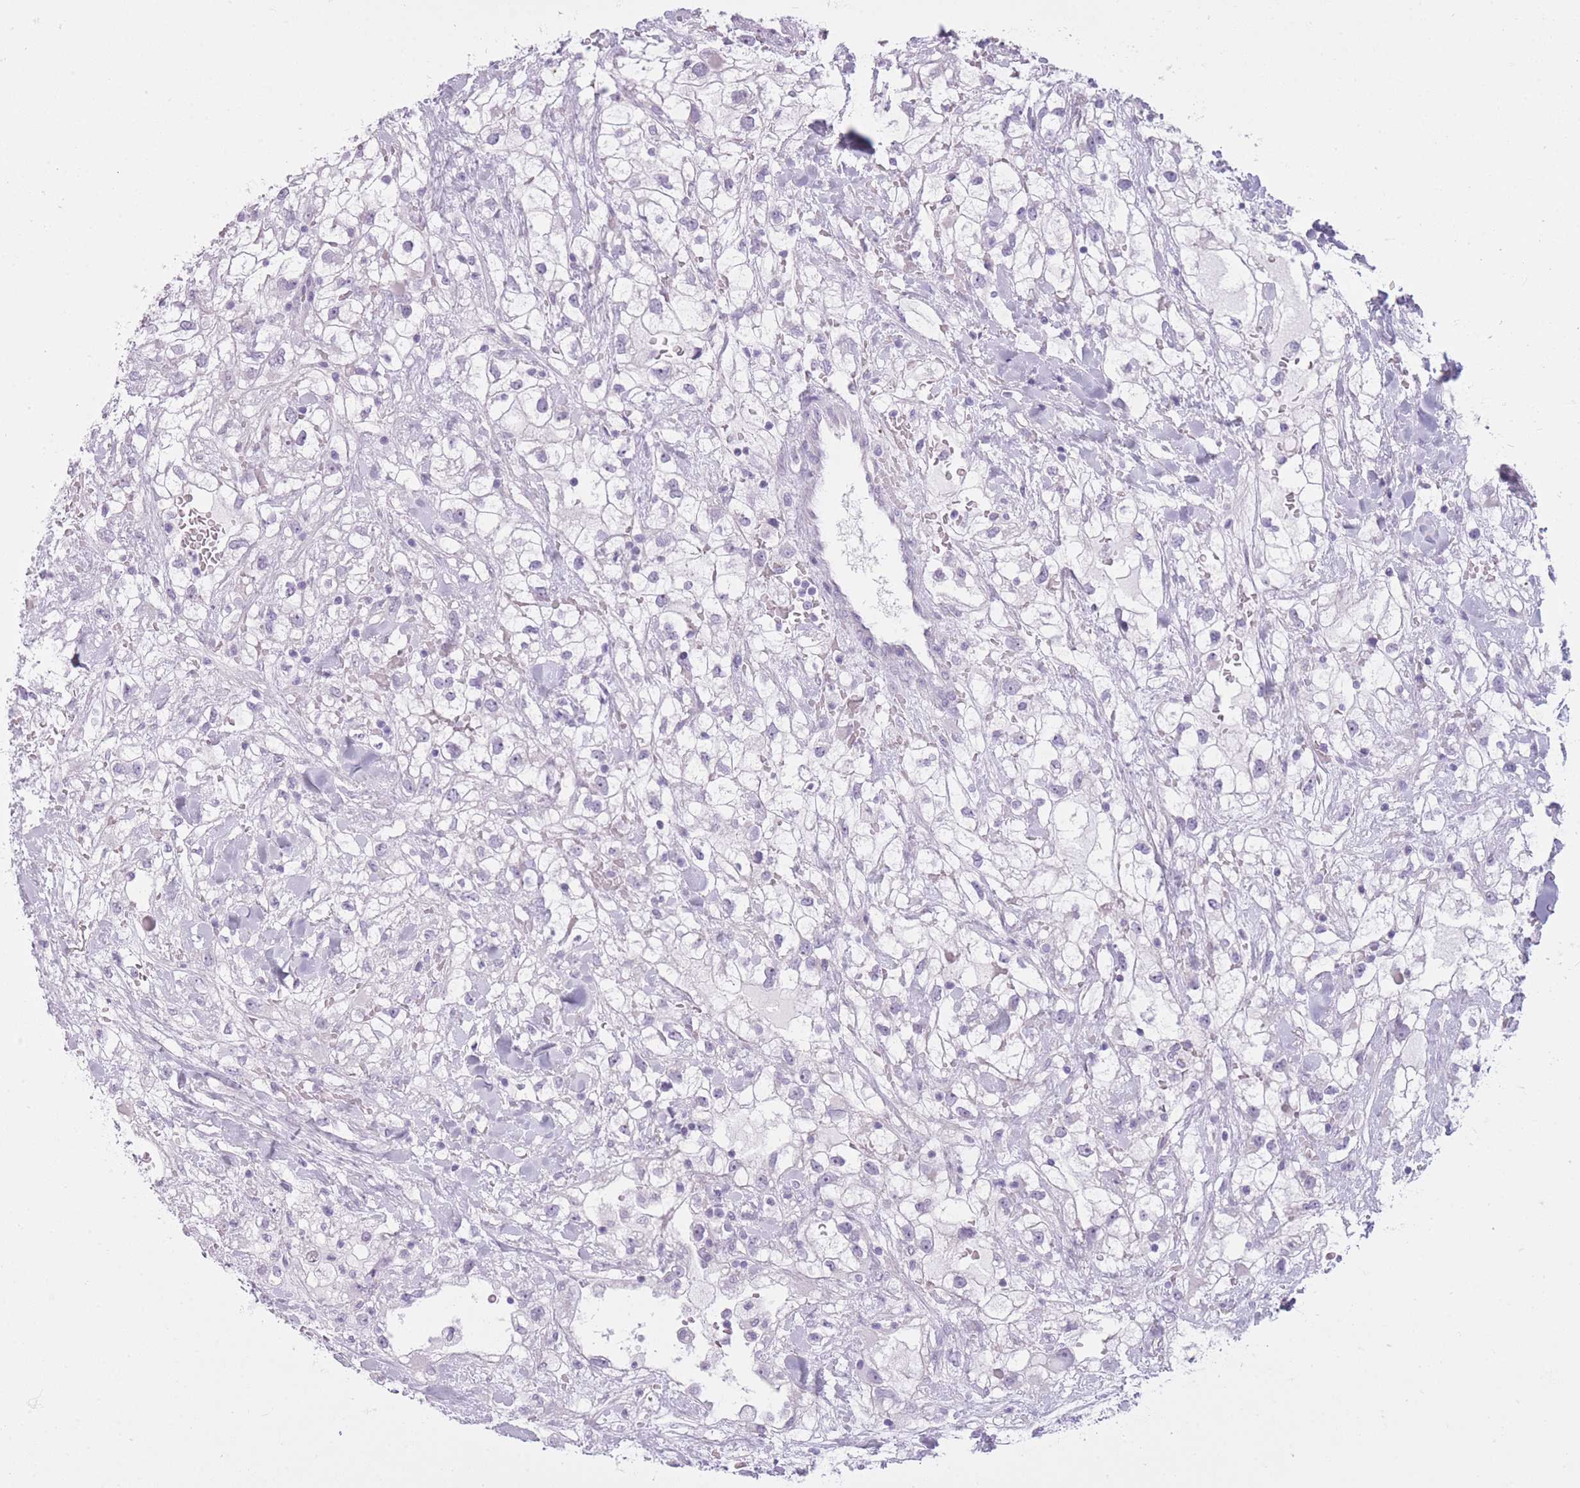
{"staining": {"intensity": "negative", "quantity": "none", "location": "none"}, "tissue": "renal cancer", "cell_type": "Tumor cells", "image_type": "cancer", "snomed": [{"axis": "morphology", "description": "Adenocarcinoma, NOS"}, {"axis": "topography", "description": "Kidney"}], "caption": "Human renal cancer (adenocarcinoma) stained for a protein using immunohistochemistry displays no staining in tumor cells.", "gene": "GOLGA6D", "patient": {"sex": "male", "age": 59}}